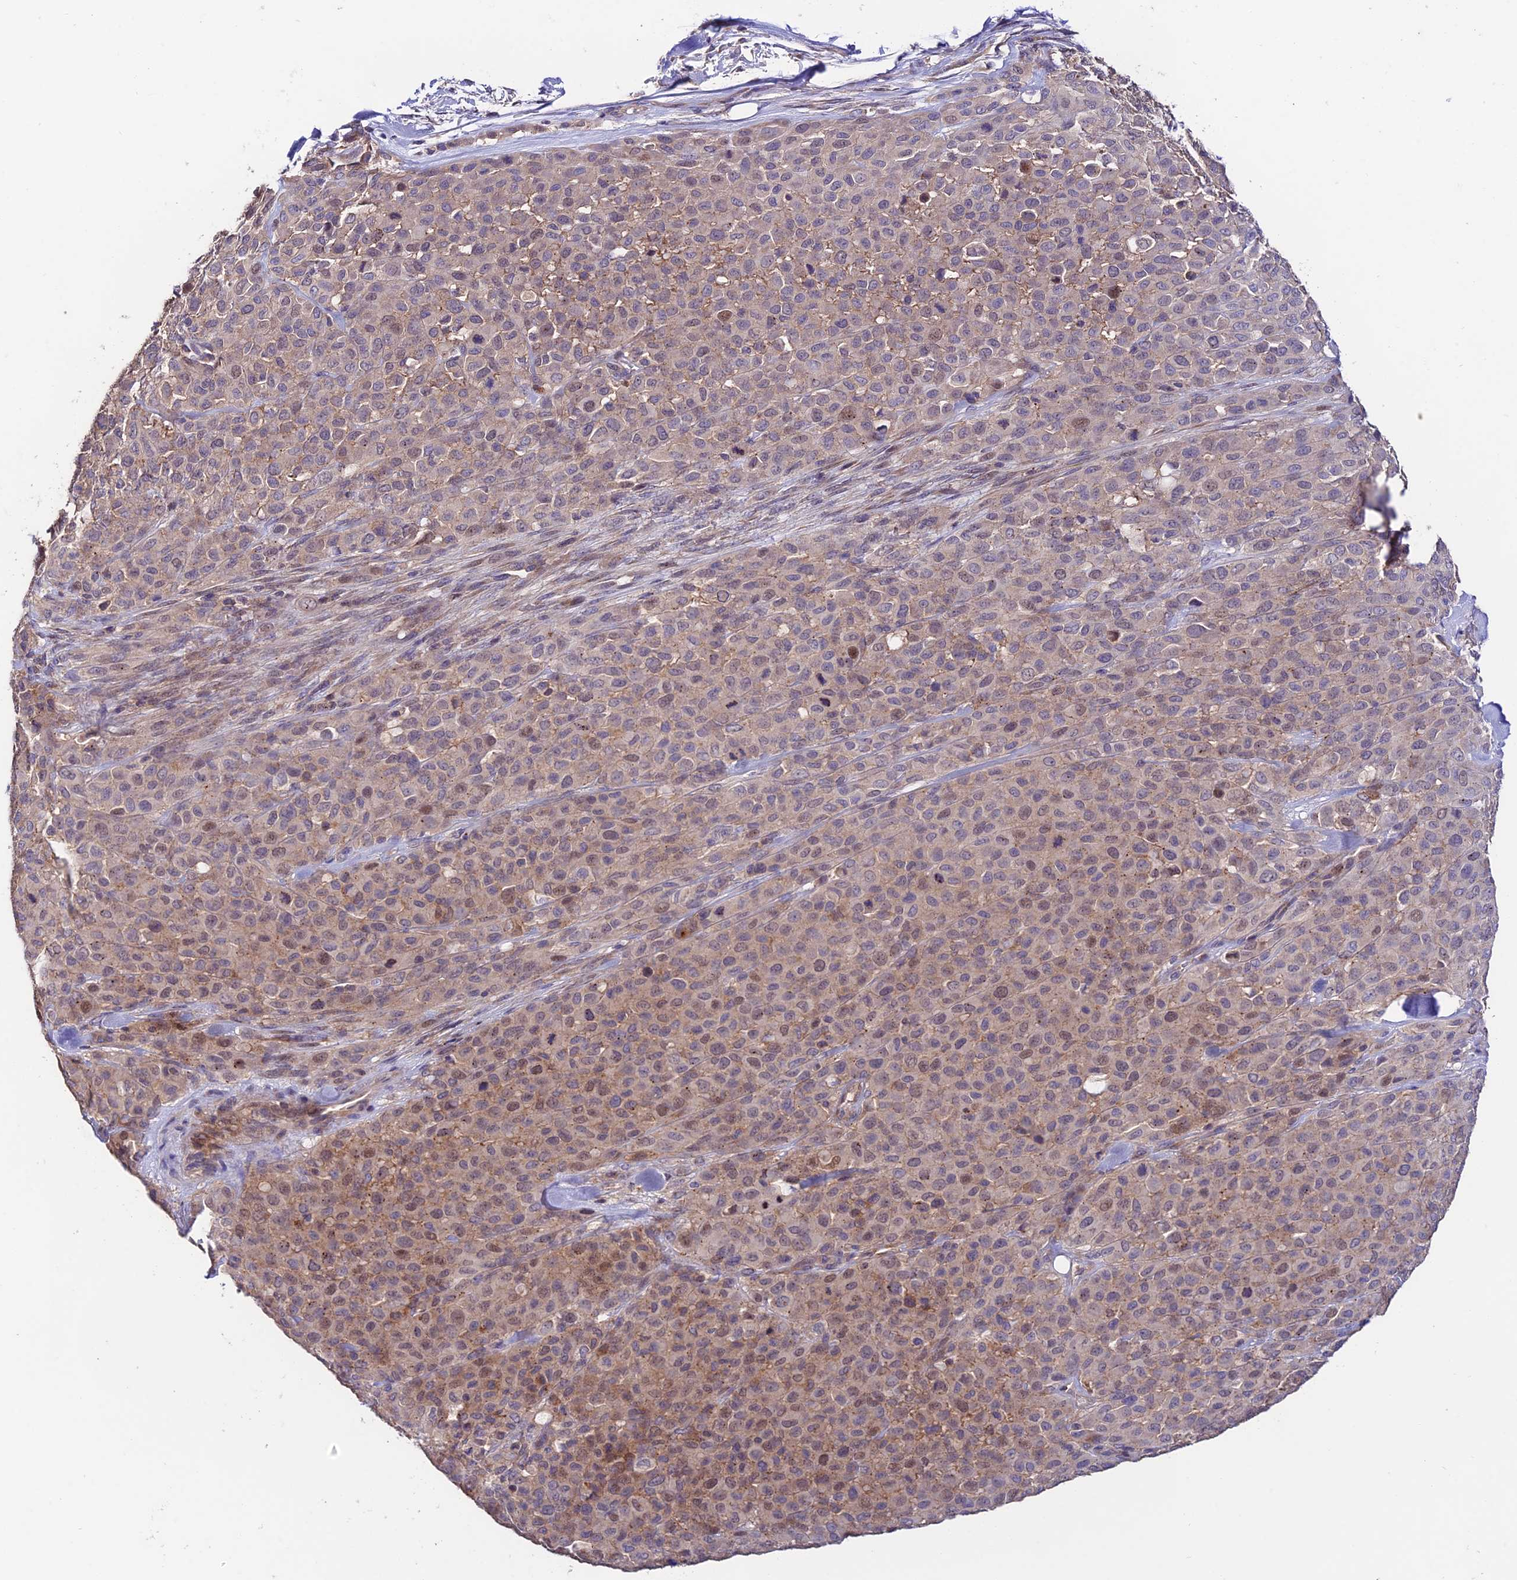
{"staining": {"intensity": "weak", "quantity": "25%-75%", "location": "cytoplasmic/membranous,nuclear"}, "tissue": "melanoma", "cell_type": "Tumor cells", "image_type": "cancer", "snomed": [{"axis": "morphology", "description": "Malignant melanoma, Metastatic site"}, {"axis": "topography", "description": "Skin"}], "caption": "Melanoma tissue demonstrates weak cytoplasmic/membranous and nuclear expression in approximately 25%-75% of tumor cells, visualized by immunohistochemistry. (DAB (3,3'-diaminobenzidine) IHC, brown staining for protein, blue staining for nuclei).", "gene": "BRME1", "patient": {"sex": "female", "age": 81}}